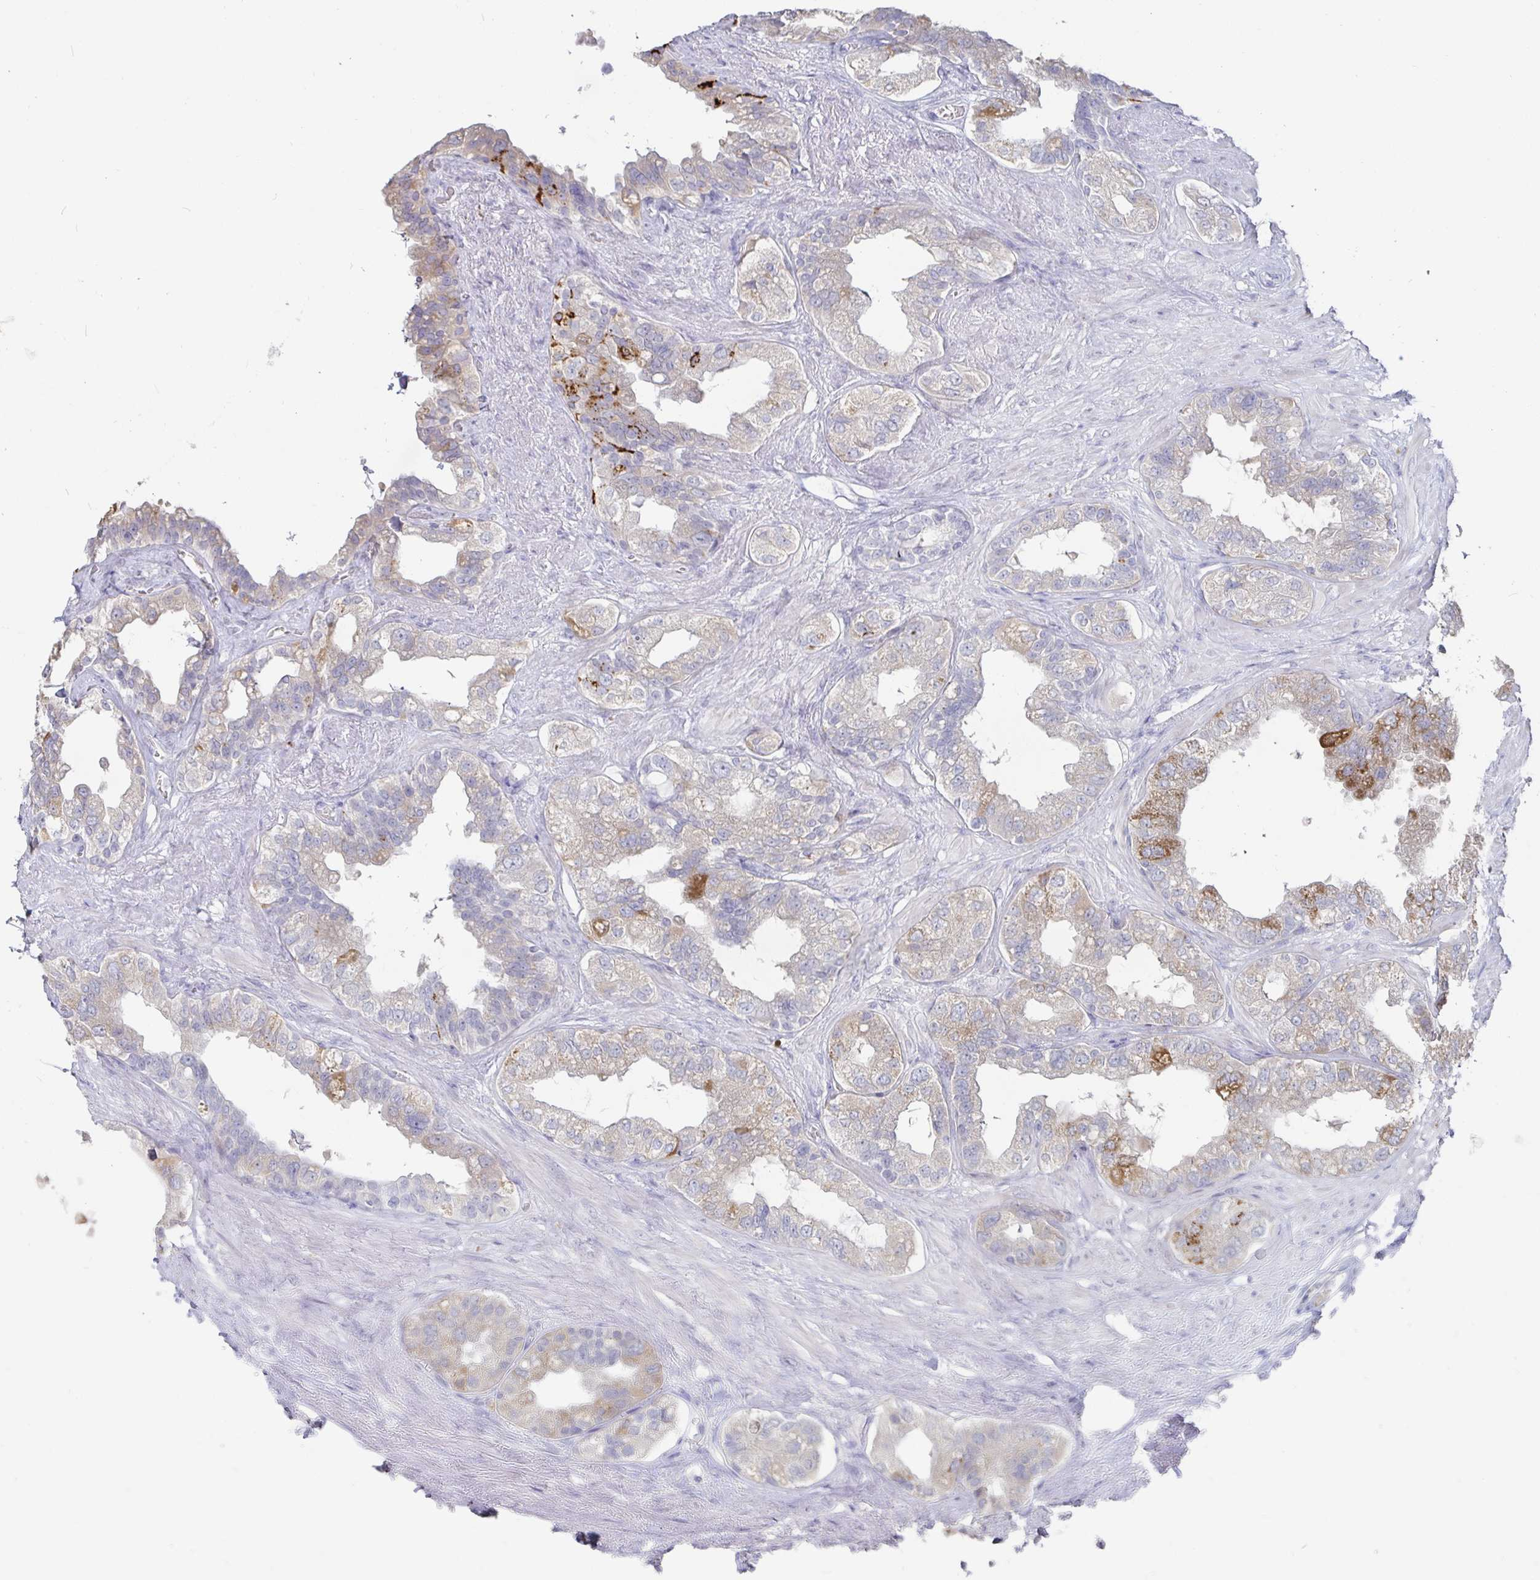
{"staining": {"intensity": "moderate", "quantity": "<25%", "location": "cytoplasmic/membranous"}, "tissue": "seminal vesicle", "cell_type": "Glandular cells", "image_type": "normal", "snomed": [{"axis": "morphology", "description": "Normal tissue, NOS"}, {"axis": "topography", "description": "Seminal veicle"}, {"axis": "topography", "description": "Peripheral nerve tissue"}], "caption": "Immunohistochemical staining of benign seminal vesicle demonstrates <25% levels of moderate cytoplasmic/membranous protein staining in approximately <25% of glandular cells.", "gene": "SPPL3", "patient": {"sex": "male", "age": 76}}